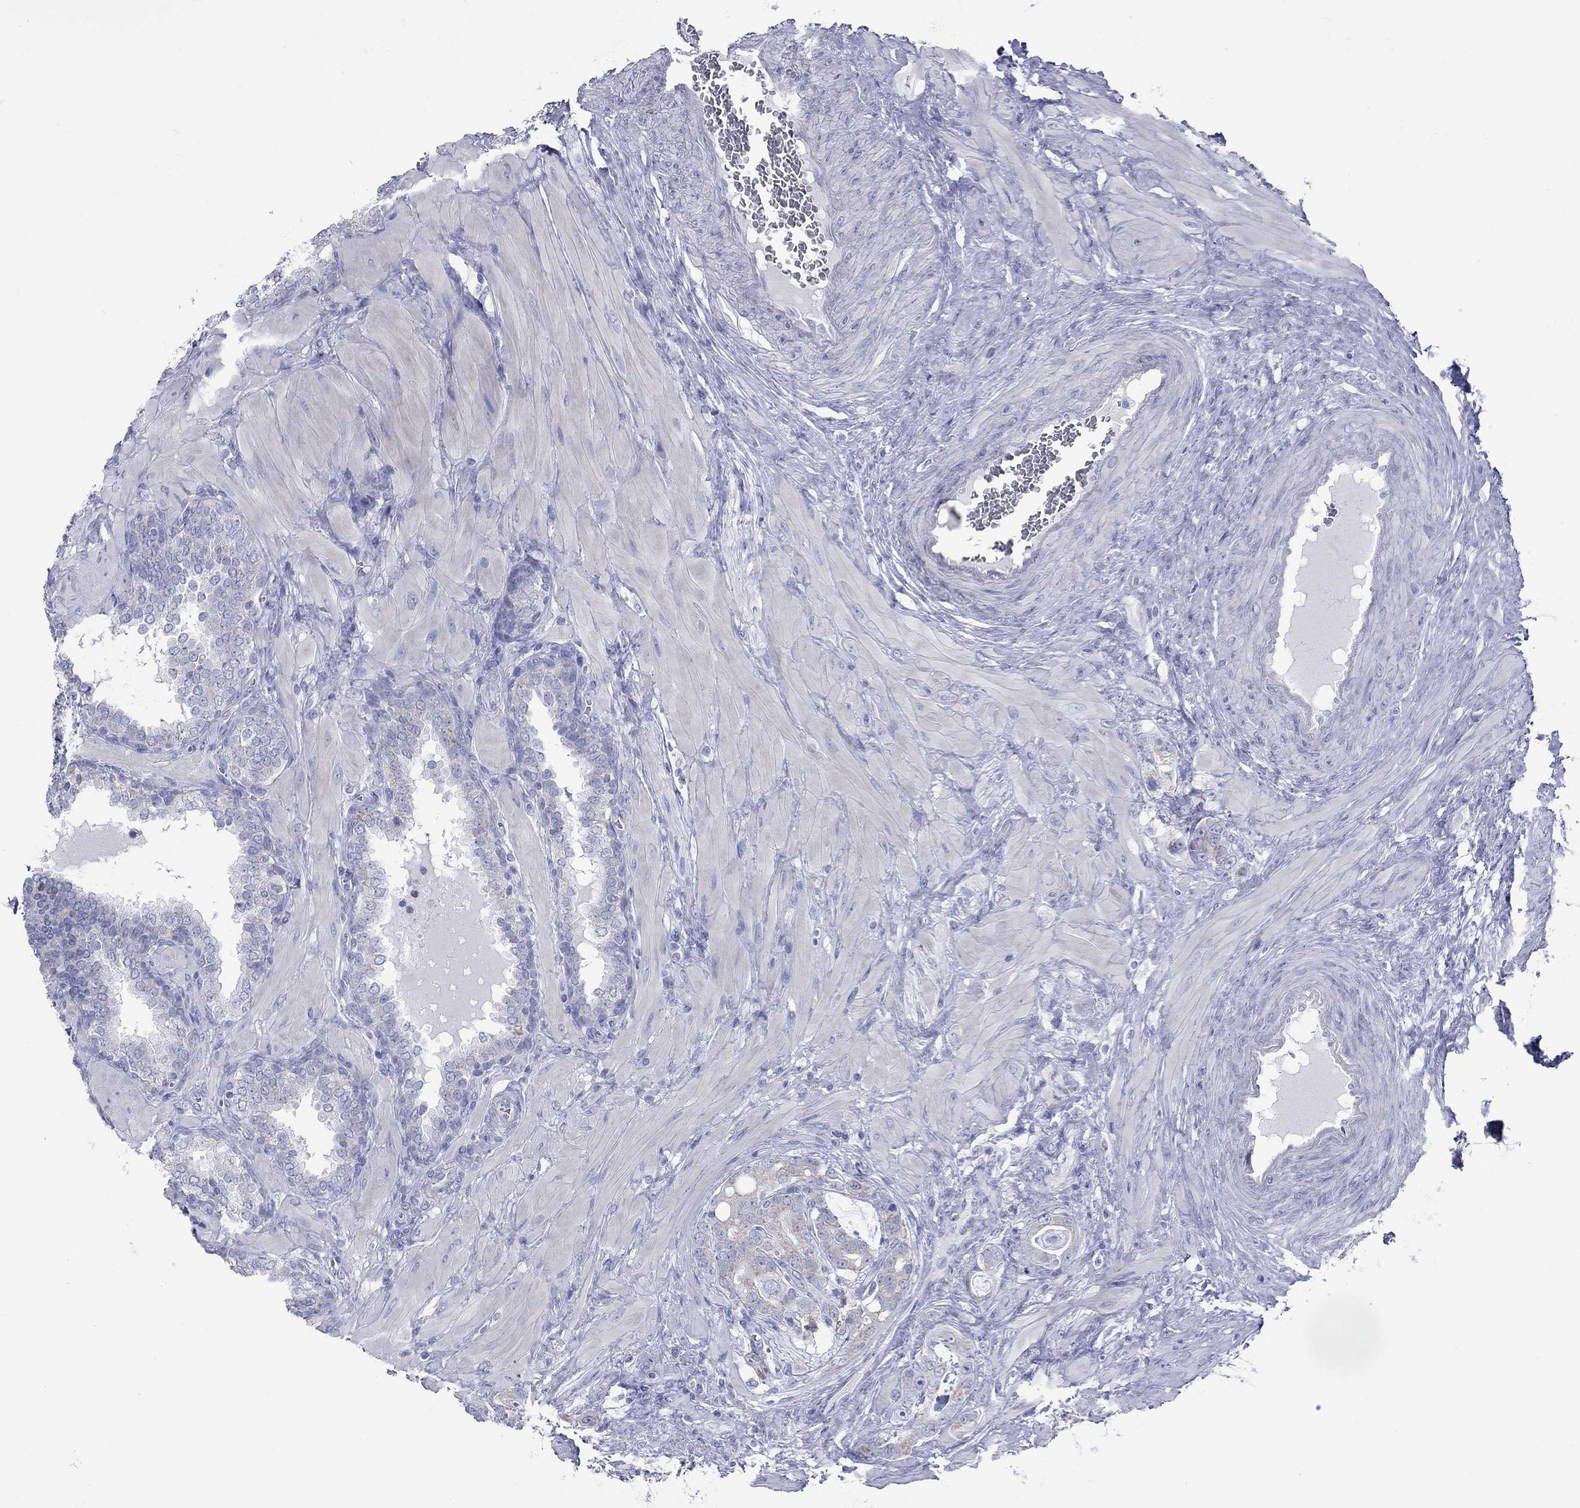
{"staining": {"intensity": "negative", "quantity": "none", "location": "none"}, "tissue": "prostate cancer", "cell_type": "Tumor cells", "image_type": "cancer", "snomed": [{"axis": "morphology", "description": "Adenocarcinoma, NOS"}, {"axis": "topography", "description": "Prostate"}], "caption": "An immunohistochemistry histopathology image of prostate cancer is shown. There is no staining in tumor cells of prostate cancer.", "gene": "VSIG10", "patient": {"sex": "male", "age": 57}}